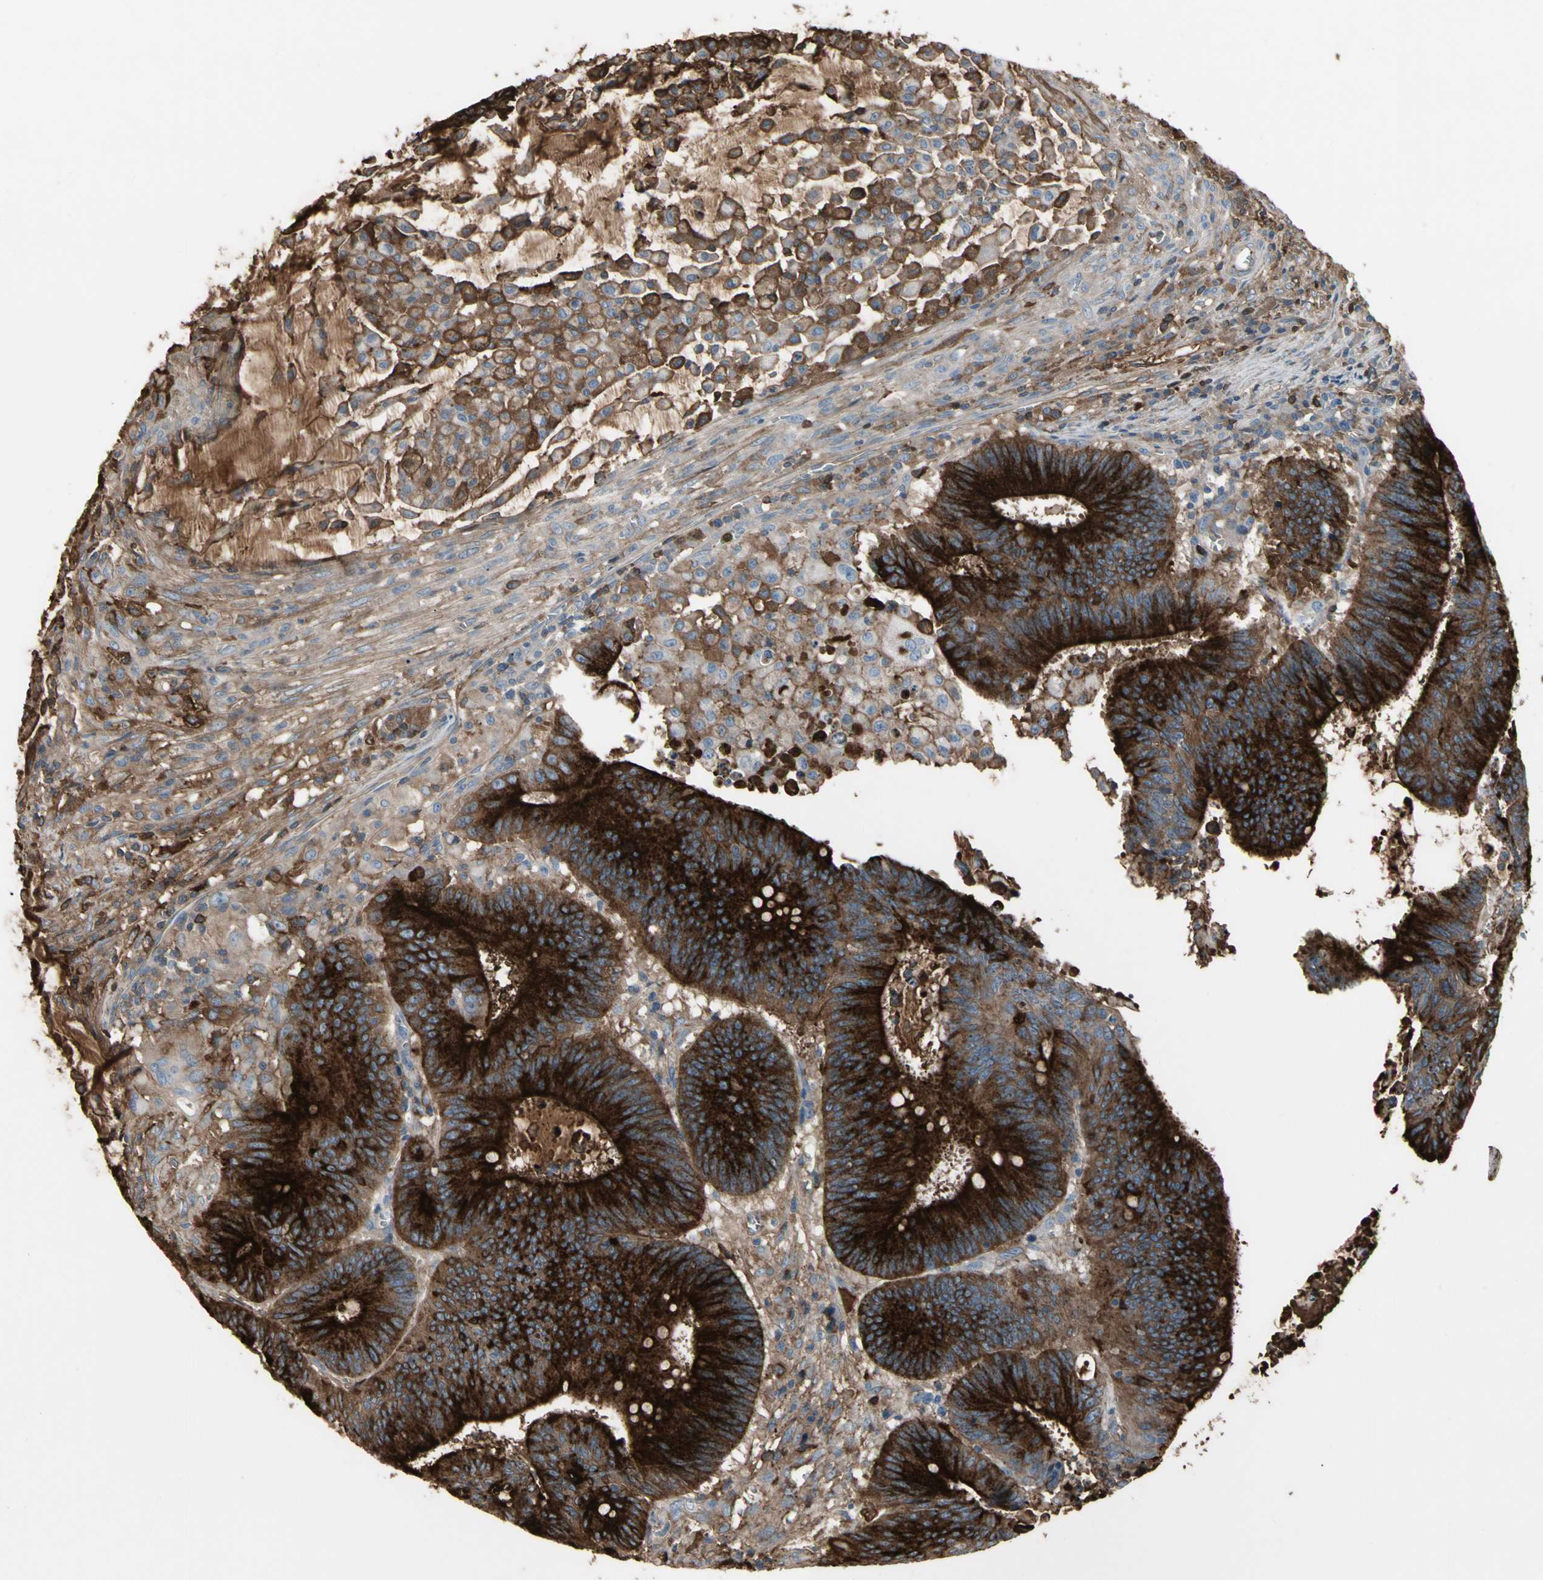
{"staining": {"intensity": "strong", "quantity": ">75%", "location": "cytoplasmic/membranous"}, "tissue": "colorectal cancer", "cell_type": "Tumor cells", "image_type": "cancer", "snomed": [{"axis": "morphology", "description": "Adenocarcinoma, NOS"}, {"axis": "topography", "description": "Colon"}], "caption": "High-power microscopy captured an immunohistochemistry (IHC) image of colorectal cancer (adenocarcinoma), revealing strong cytoplasmic/membranous positivity in about >75% of tumor cells.", "gene": "PIGR", "patient": {"sex": "male", "age": 45}}